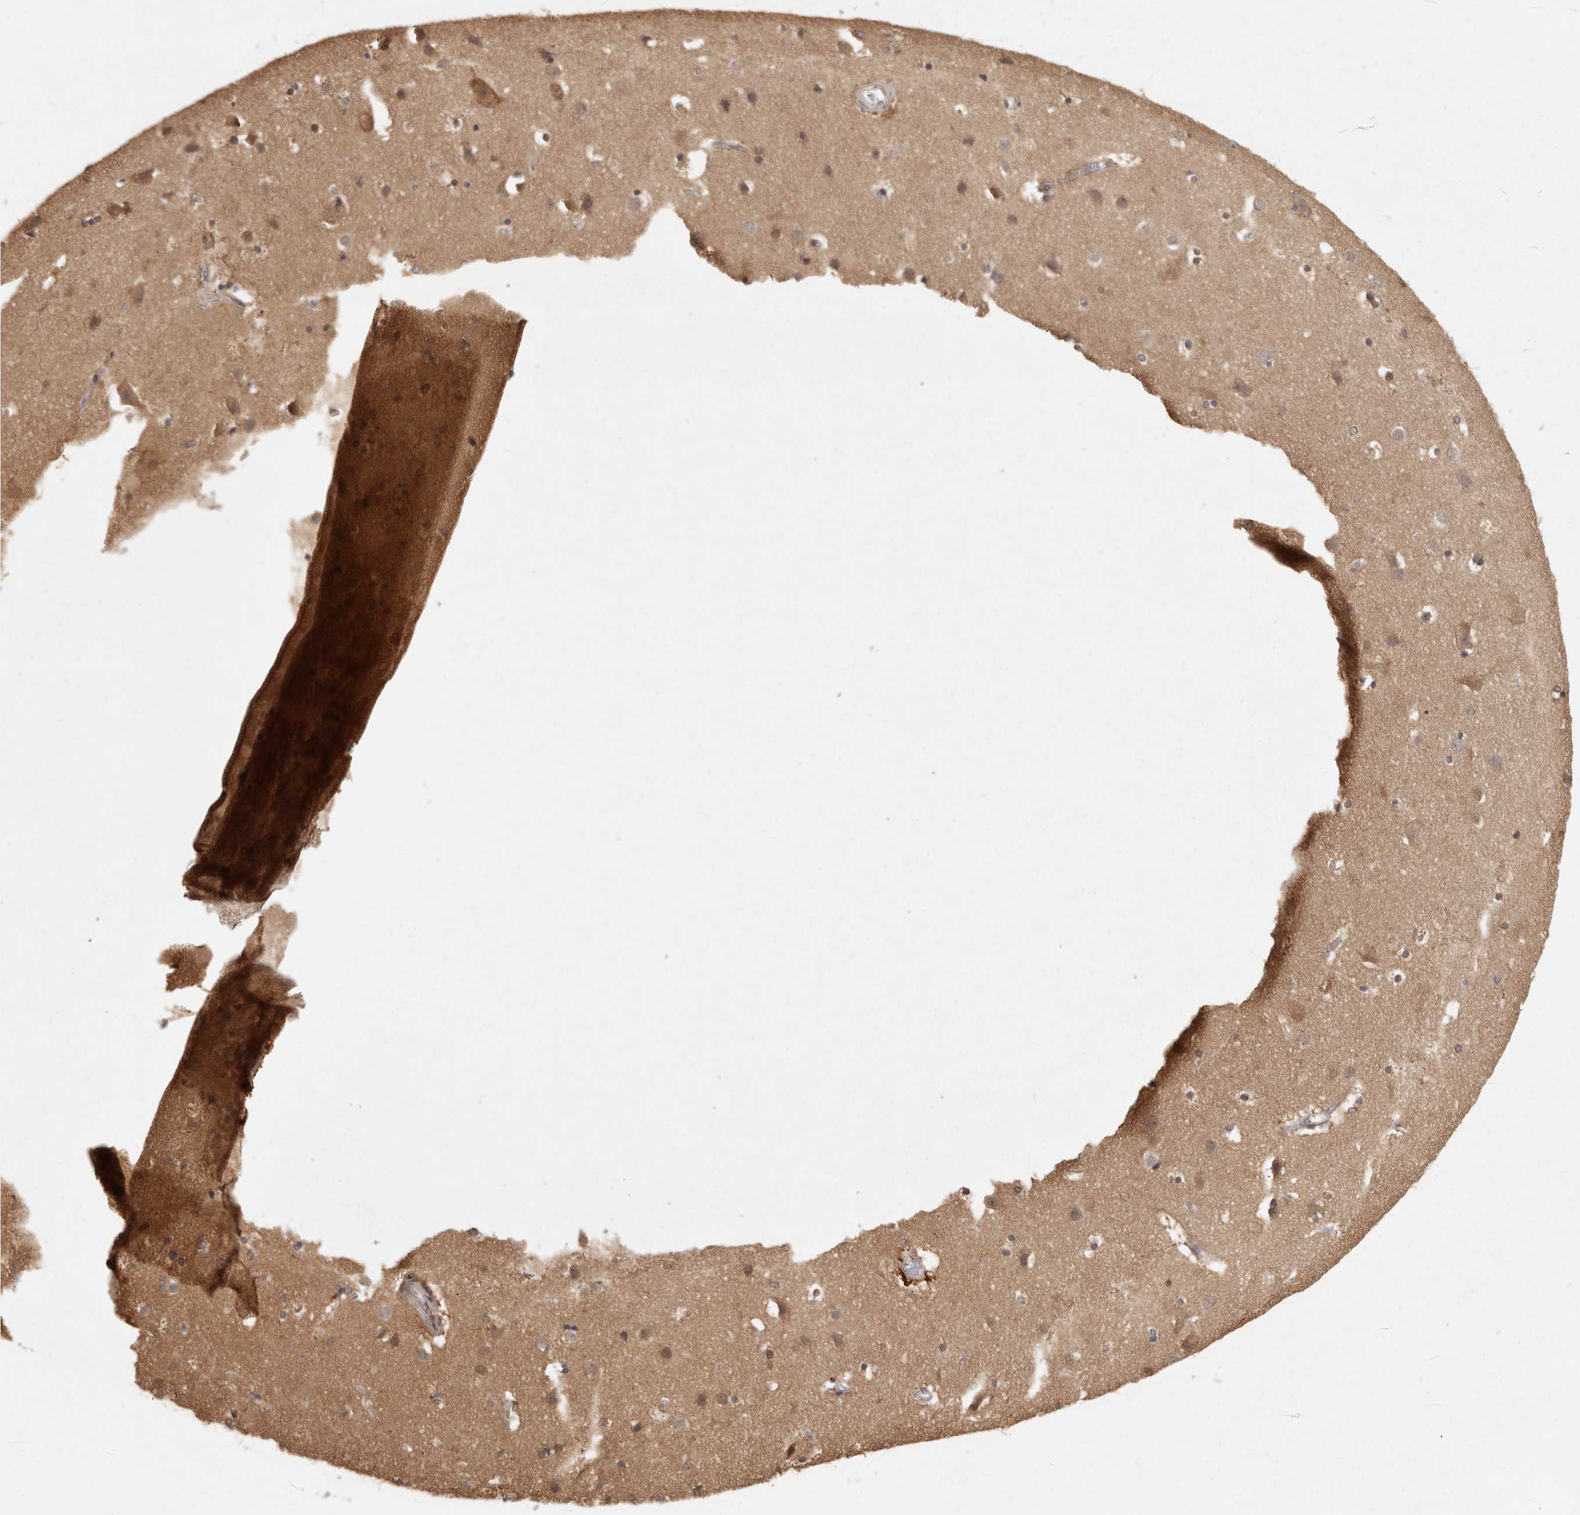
{"staining": {"intensity": "weak", "quantity": "25%-75%", "location": "cytoplasmic/membranous"}, "tissue": "cerebral cortex", "cell_type": "Endothelial cells", "image_type": "normal", "snomed": [{"axis": "morphology", "description": "Normal tissue, NOS"}, {"axis": "topography", "description": "Cerebral cortex"}], "caption": "High-magnification brightfield microscopy of normal cerebral cortex stained with DAB (brown) and counterstained with hematoxylin (blue). endothelial cells exhibit weak cytoplasmic/membranous positivity is appreciated in approximately25%-75% of cells. The staining was performed using DAB (3,3'-diaminobenzidine), with brown indicating positive protein expression. Nuclei are stained blue with hematoxylin.", "gene": "ACAT2", "patient": {"sex": "male", "age": 54}}